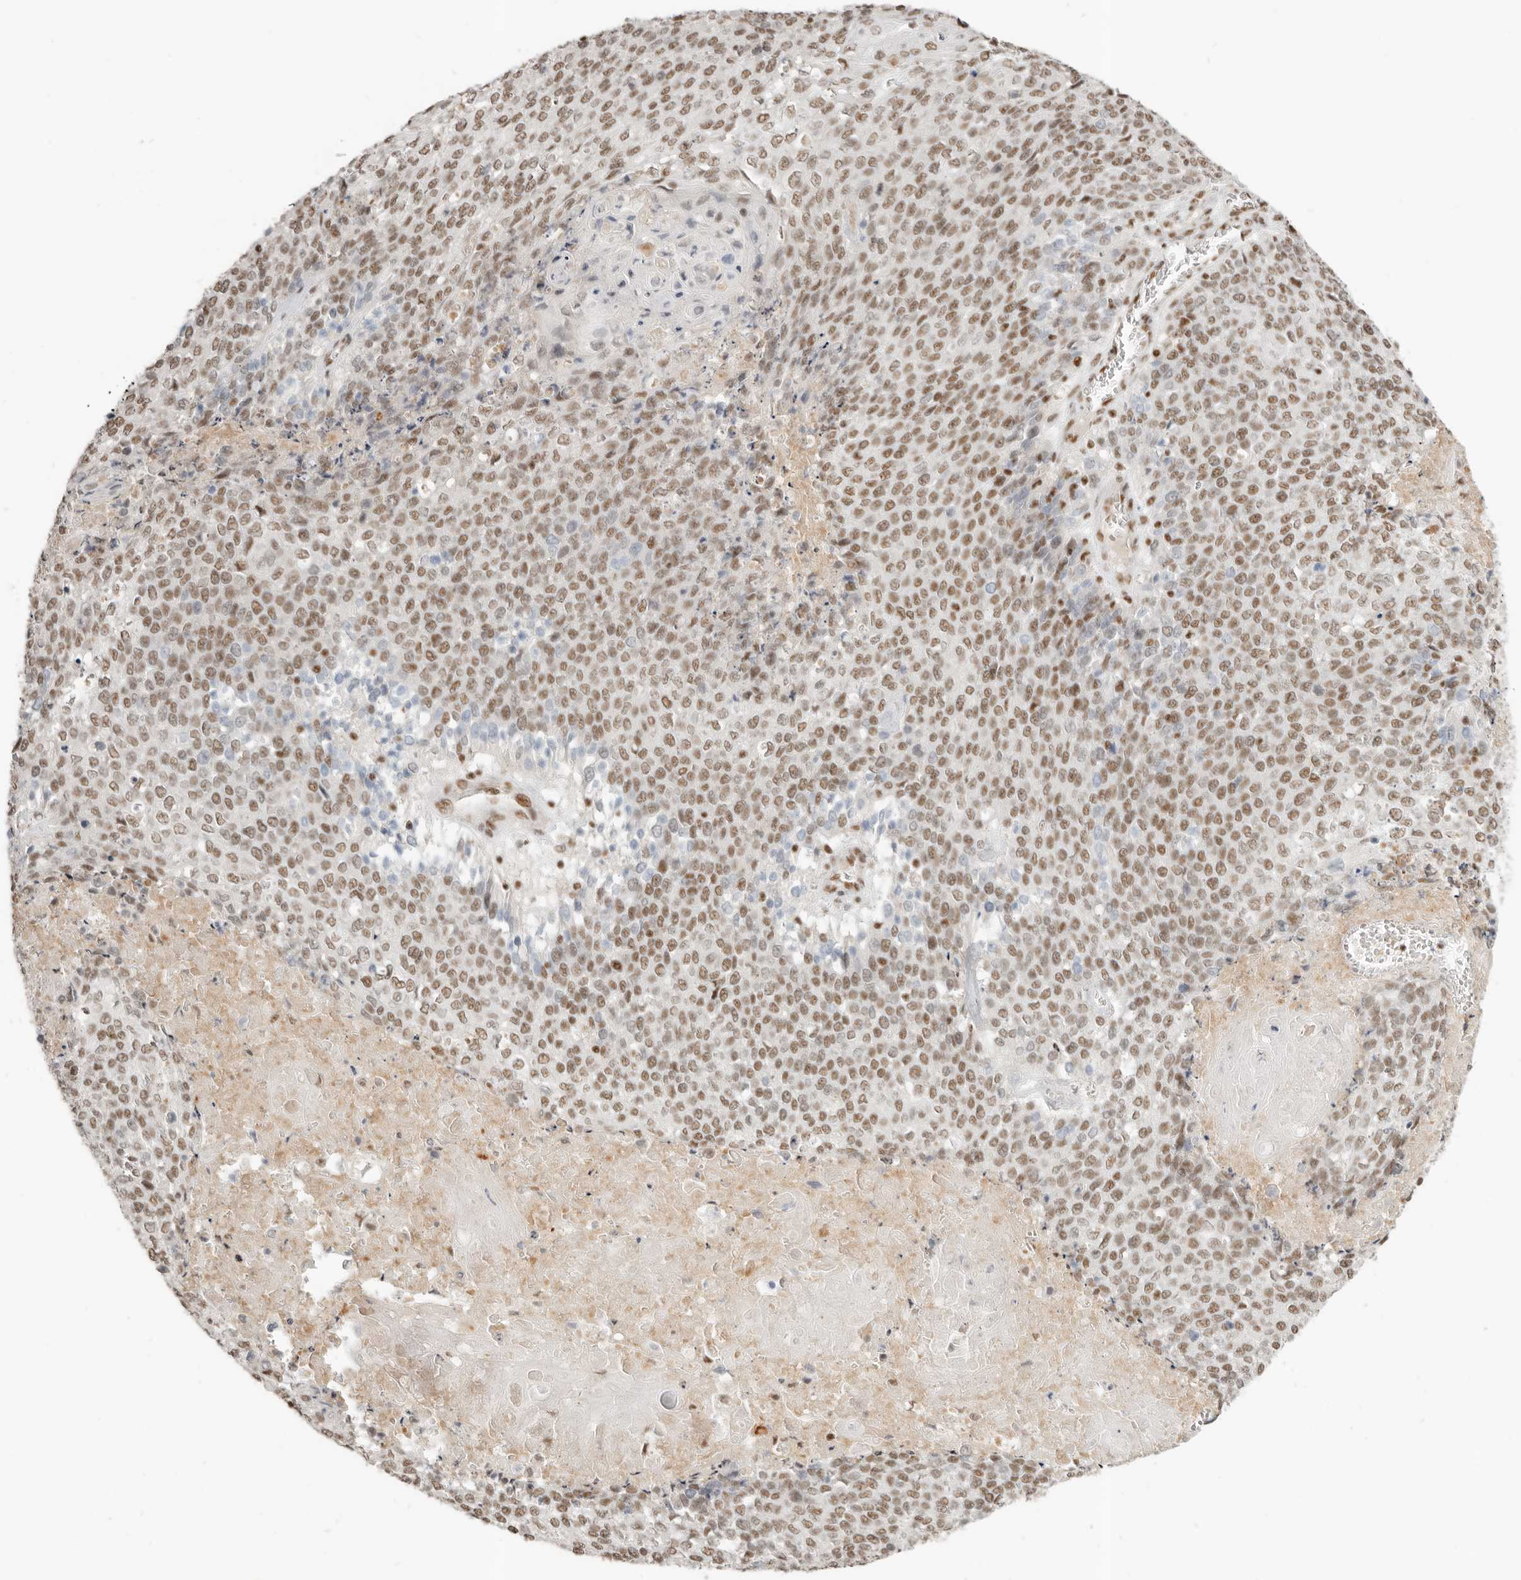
{"staining": {"intensity": "moderate", "quantity": ">75%", "location": "nuclear"}, "tissue": "cervical cancer", "cell_type": "Tumor cells", "image_type": "cancer", "snomed": [{"axis": "morphology", "description": "Squamous cell carcinoma, NOS"}, {"axis": "topography", "description": "Cervix"}], "caption": "Moderate nuclear expression for a protein is seen in about >75% of tumor cells of cervical squamous cell carcinoma using IHC.", "gene": "GABPA", "patient": {"sex": "female", "age": 39}}